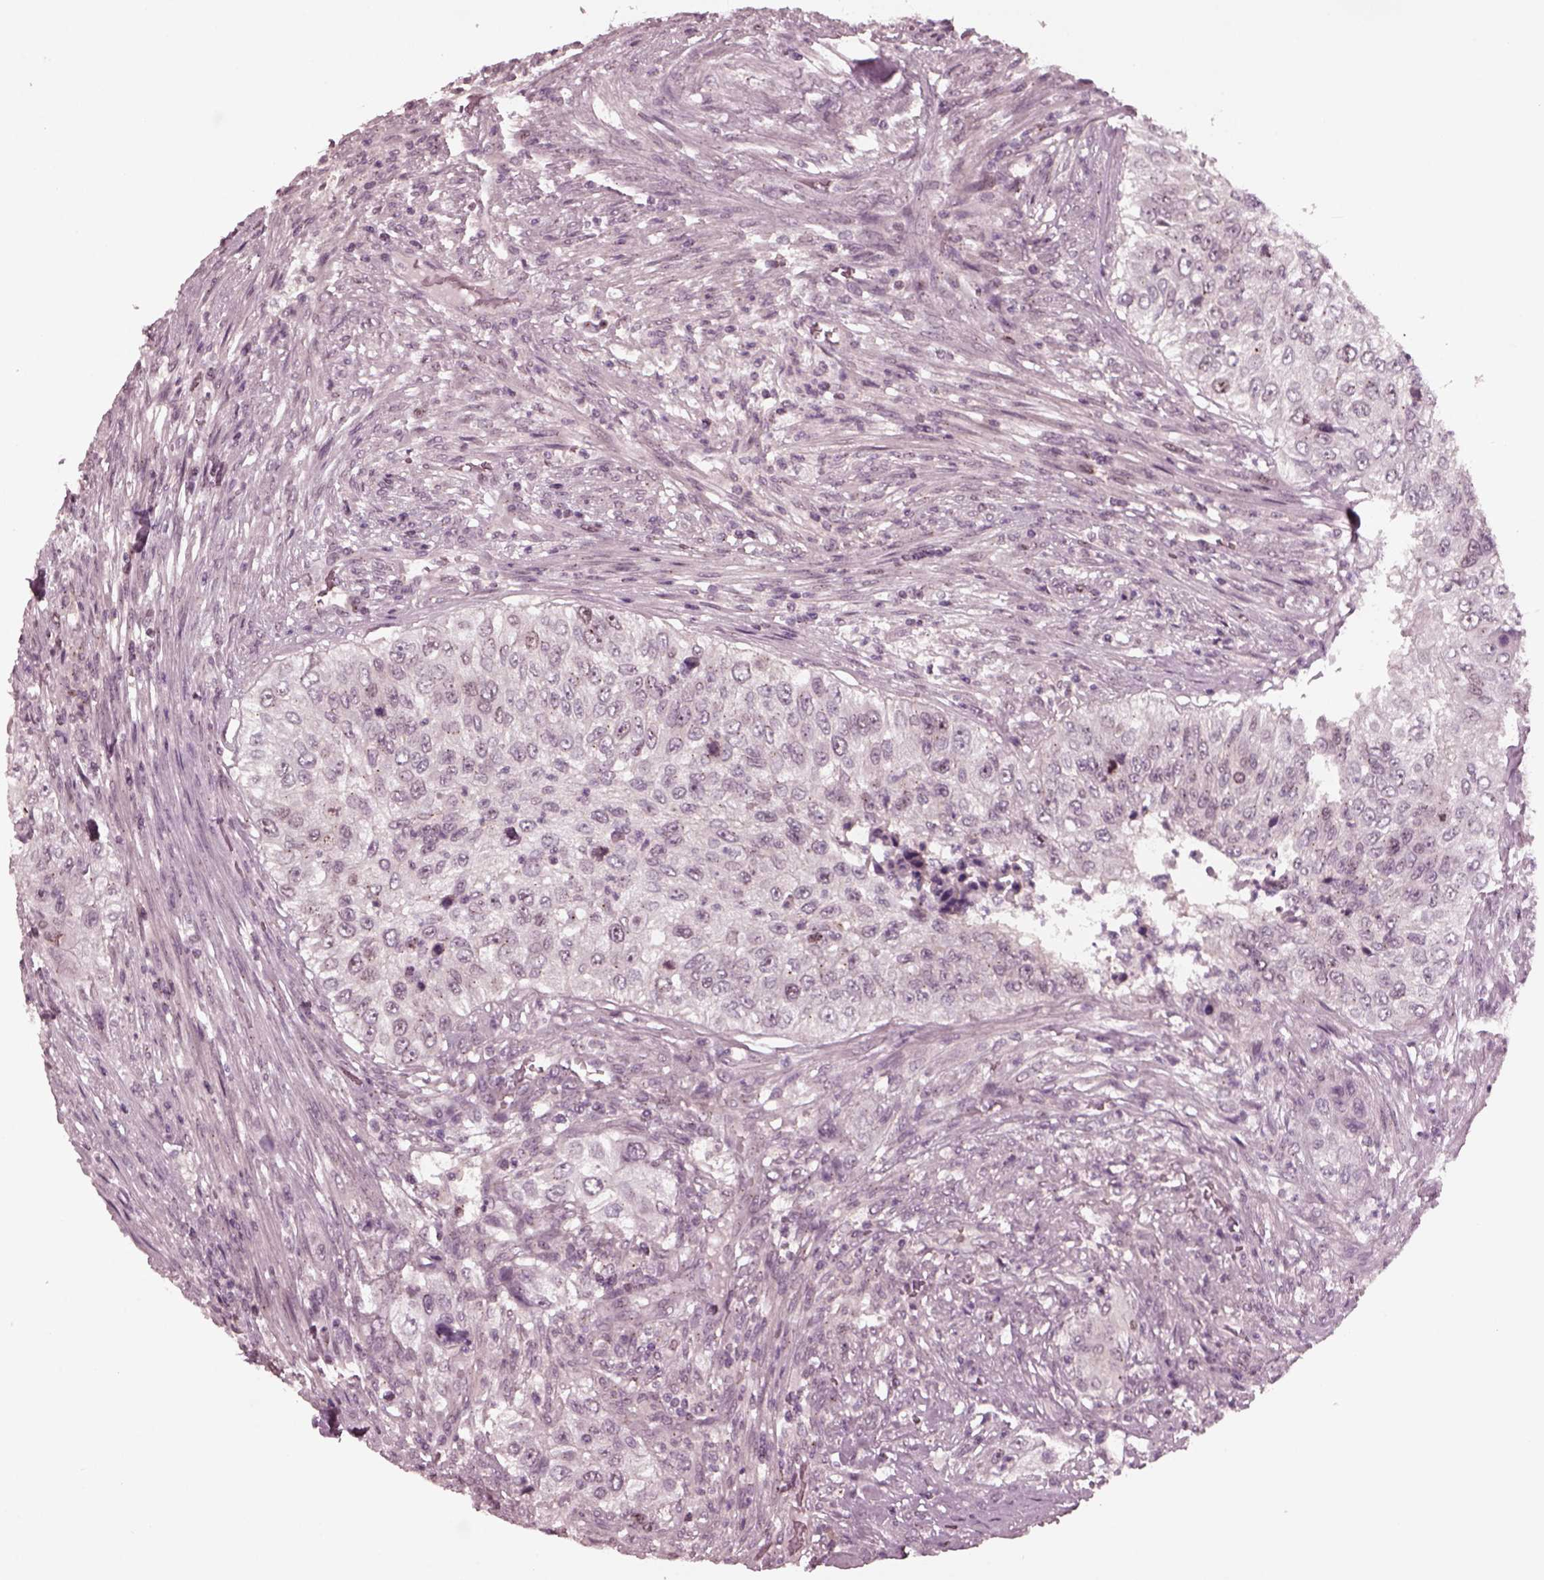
{"staining": {"intensity": "weak", "quantity": "<25%", "location": "cytoplasmic/membranous"}, "tissue": "urothelial cancer", "cell_type": "Tumor cells", "image_type": "cancer", "snomed": [{"axis": "morphology", "description": "Urothelial carcinoma, High grade"}, {"axis": "topography", "description": "Urinary bladder"}], "caption": "DAB immunohistochemical staining of urothelial cancer demonstrates no significant positivity in tumor cells.", "gene": "SAXO1", "patient": {"sex": "female", "age": 60}}